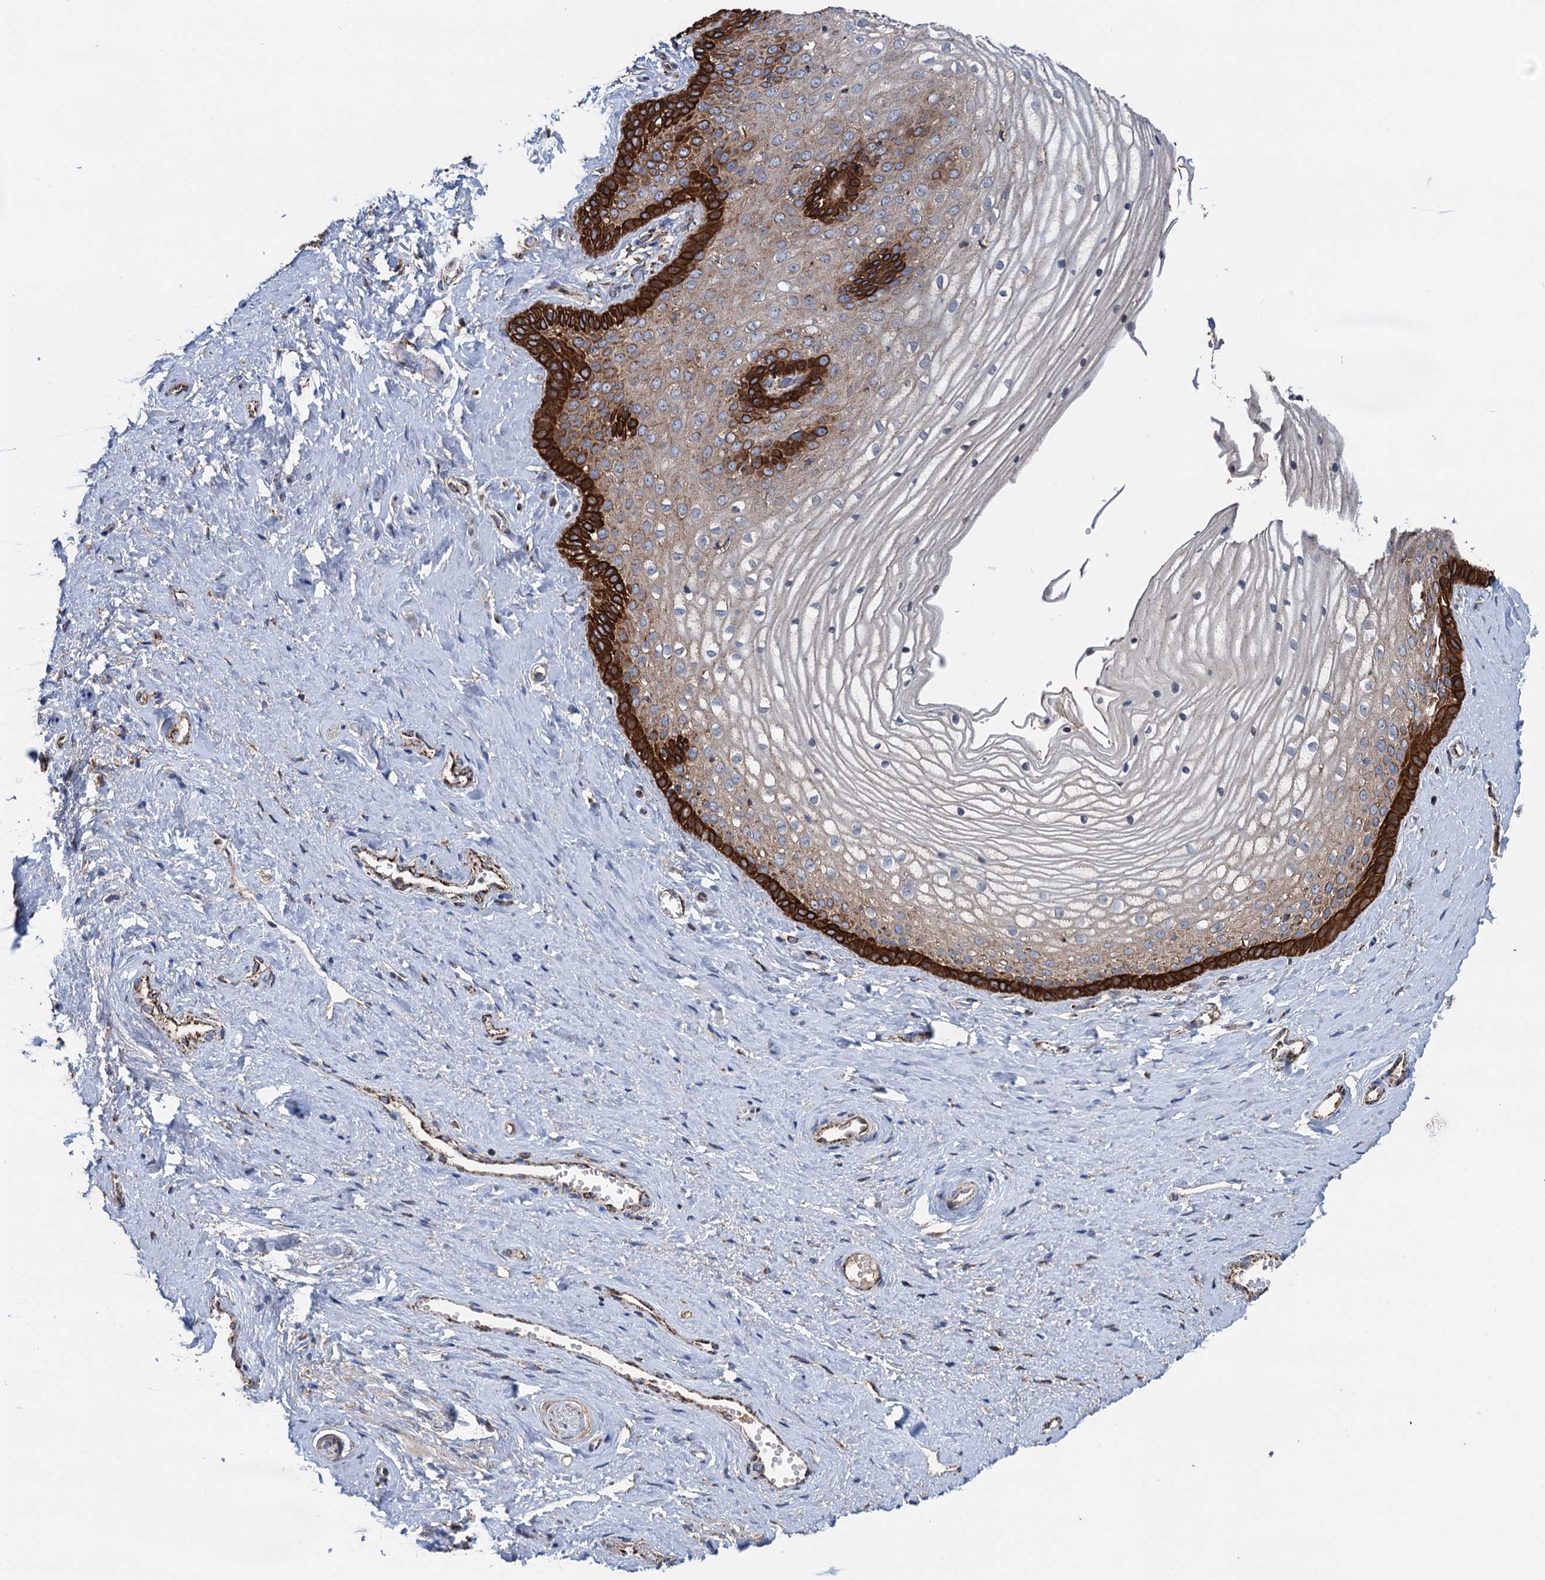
{"staining": {"intensity": "strong", "quantity": "25%-75%", "location": "cytoplasmic/membranous"}, "tissue": "vagina", "cell_type": "Squamous epithelial cells", "image_type": "normal", "snomed": [{"axis": "morphology", "description": "Normal tissue, NOS"}, {"axis": "topography", "description": "Vagina"}, {"axis": "topography", "description": "Cervix"}], "caption": "IHC staining of benign vagina, which shows high levels of strong cytoplasmic/membranous staining in approximately 25%-75% of squamous epithelial cells indicating strong cytoplasmic/membranous protein expression. The staining was performed using DAB (brown) for protein detection and nuclei were counterstained in hematoxylin (blue).", "gene": "DGLUCY", "patient": {"sex": "female", "age": 40}}